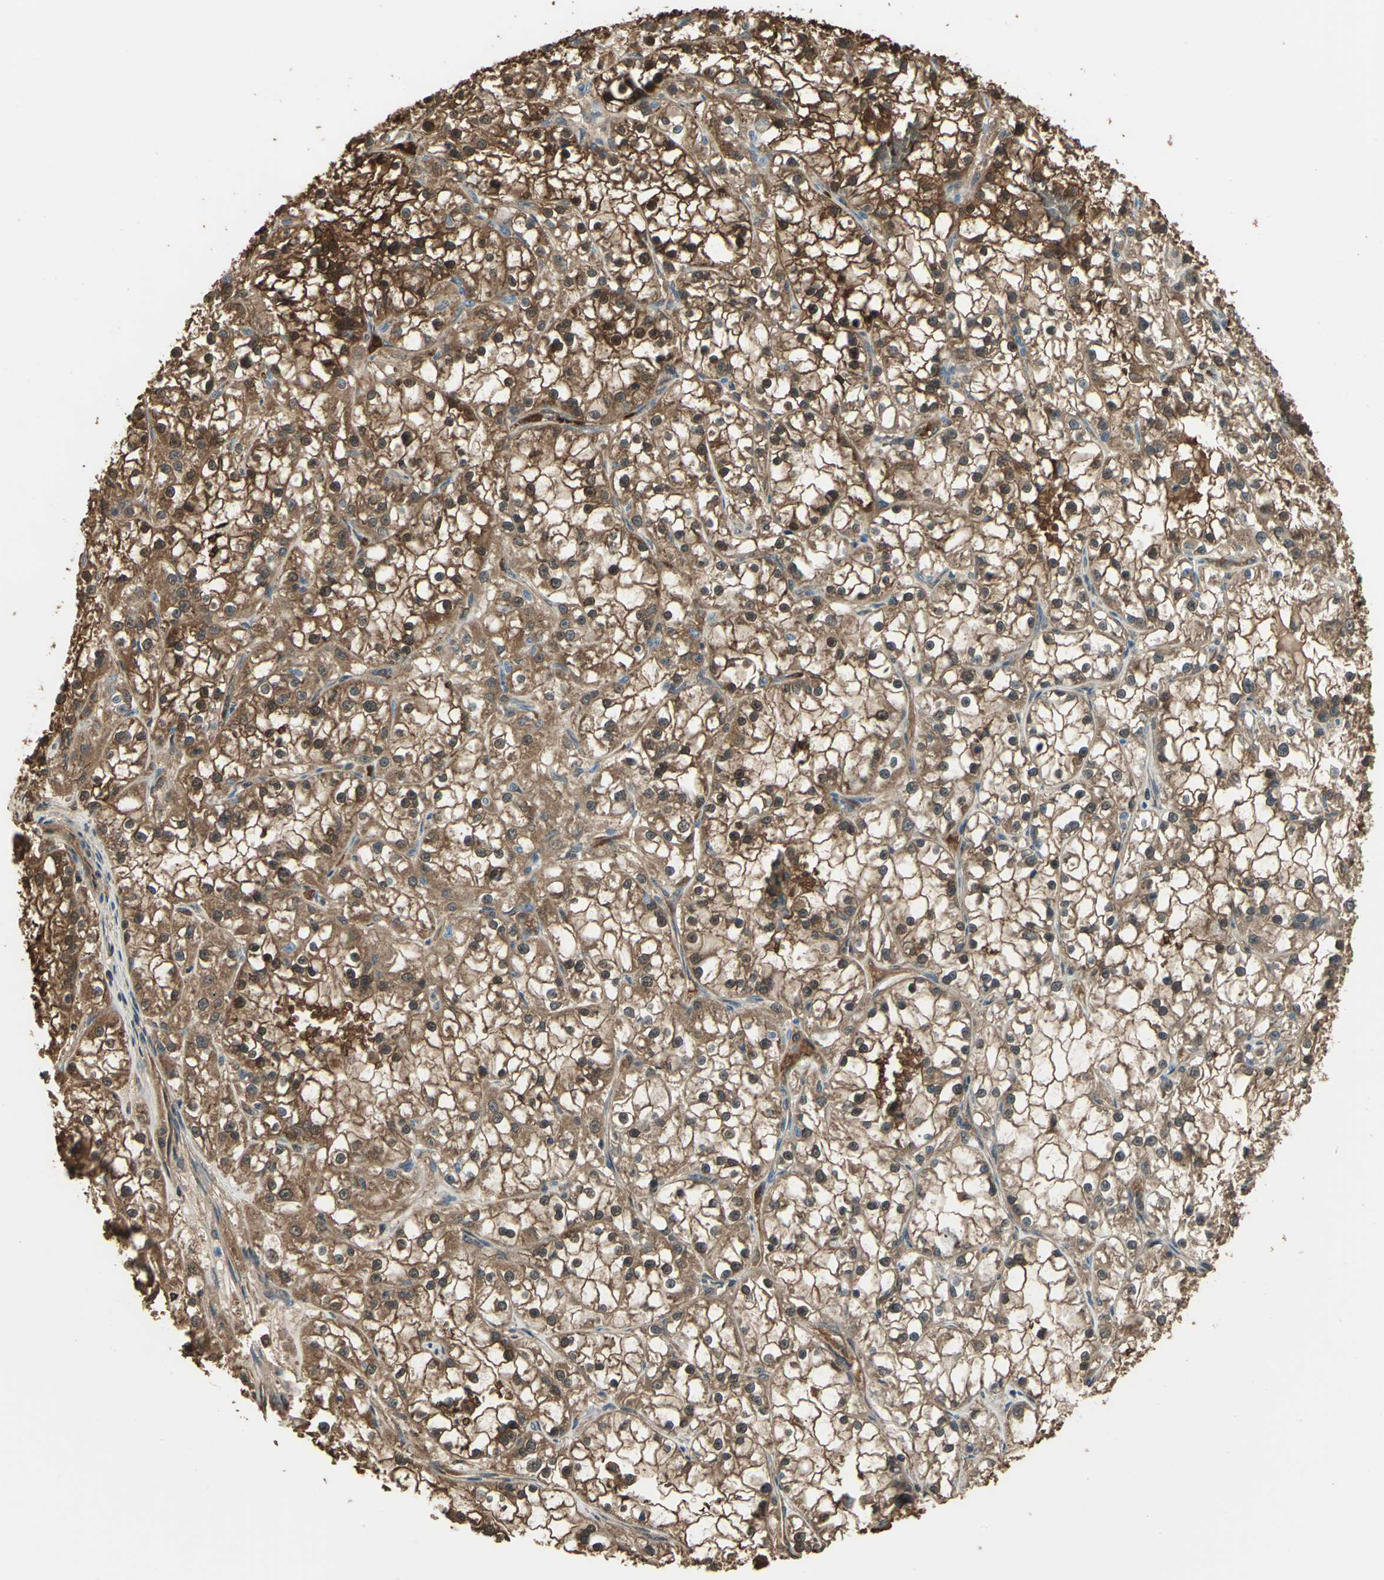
{"staining": {"intensity": "strong", "quantity": ">75%", "location": "cytoplasmic/membranous,nuclear"}, "tissue": "renal cancer", "cell_type": "Tumor cells", "image_type": "cancer", "snomed": [{"axis": "morphology", "description": "Adenocarcinoma, NOS"}, {"axis": "topography", "description": "Kidney"}], "caption": "This is an image of immunohistochemistry staining of renal adenocarcinoma, which shows strong expression in the cytoplasmic/membranous and nuclear of tumor cells.", "gene": "DDAH1", "patient": {"sex": "female", "age": 52}}